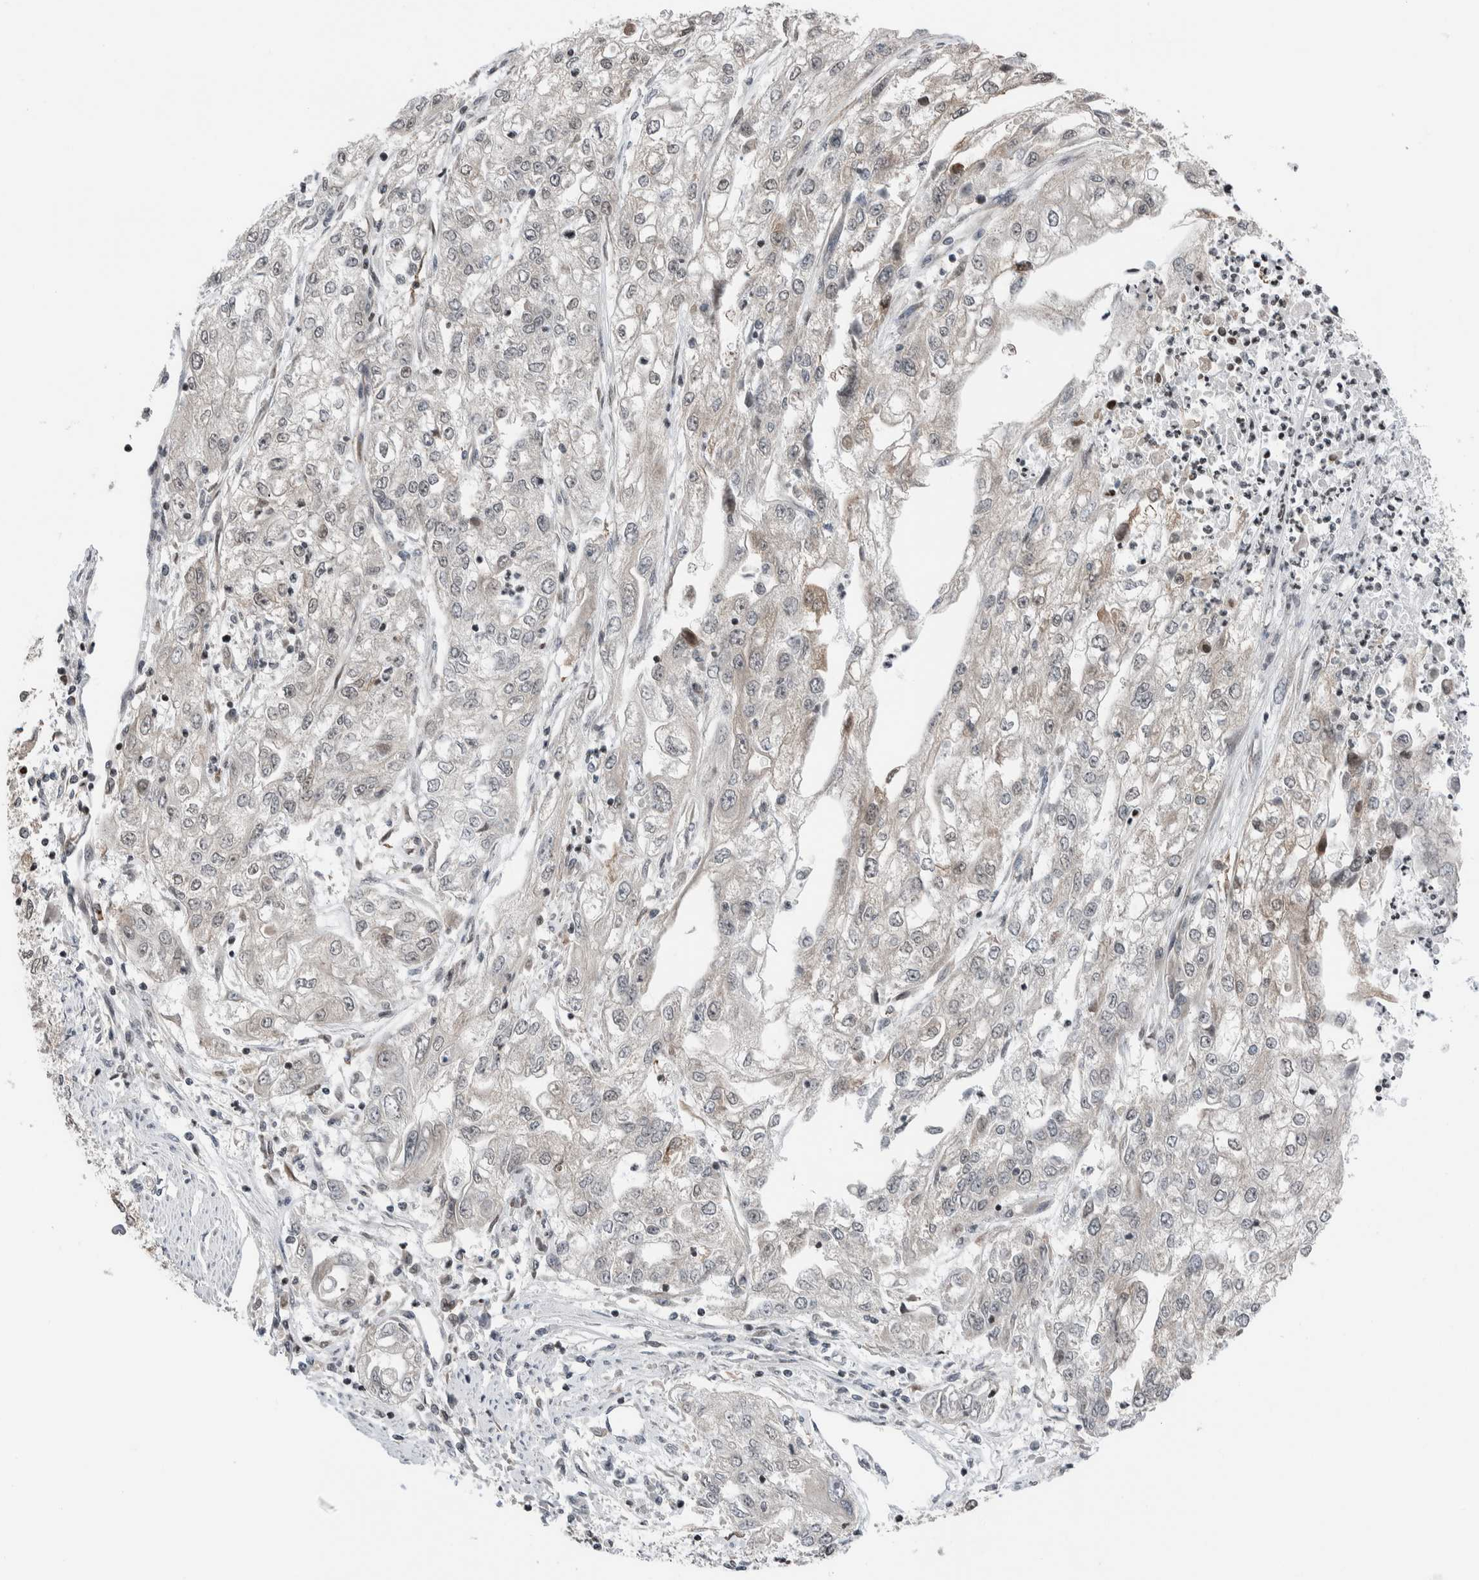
{"staining": {"intensity": "weak", "quantity": "<25%", "location": "nuclear"}, "tissue": "endometrial cancer", "cell_type": "Tumor cells", "image_type": "cancer", "snomed": [{"axis": "morphology", "description": "Adenocarcinoma, NOS"}, {"axis": "topography", "description": "Endometrium"}], "caption": "The image demonstrates no staining of tumor cells in endometrial cancer. (DAB (3,3'-diaminobenzidine) IHC visualized using brightfield microscopy, high magnification).", "gene": "NPLOC4", "patient": {"sex": "female", "age": 49}}